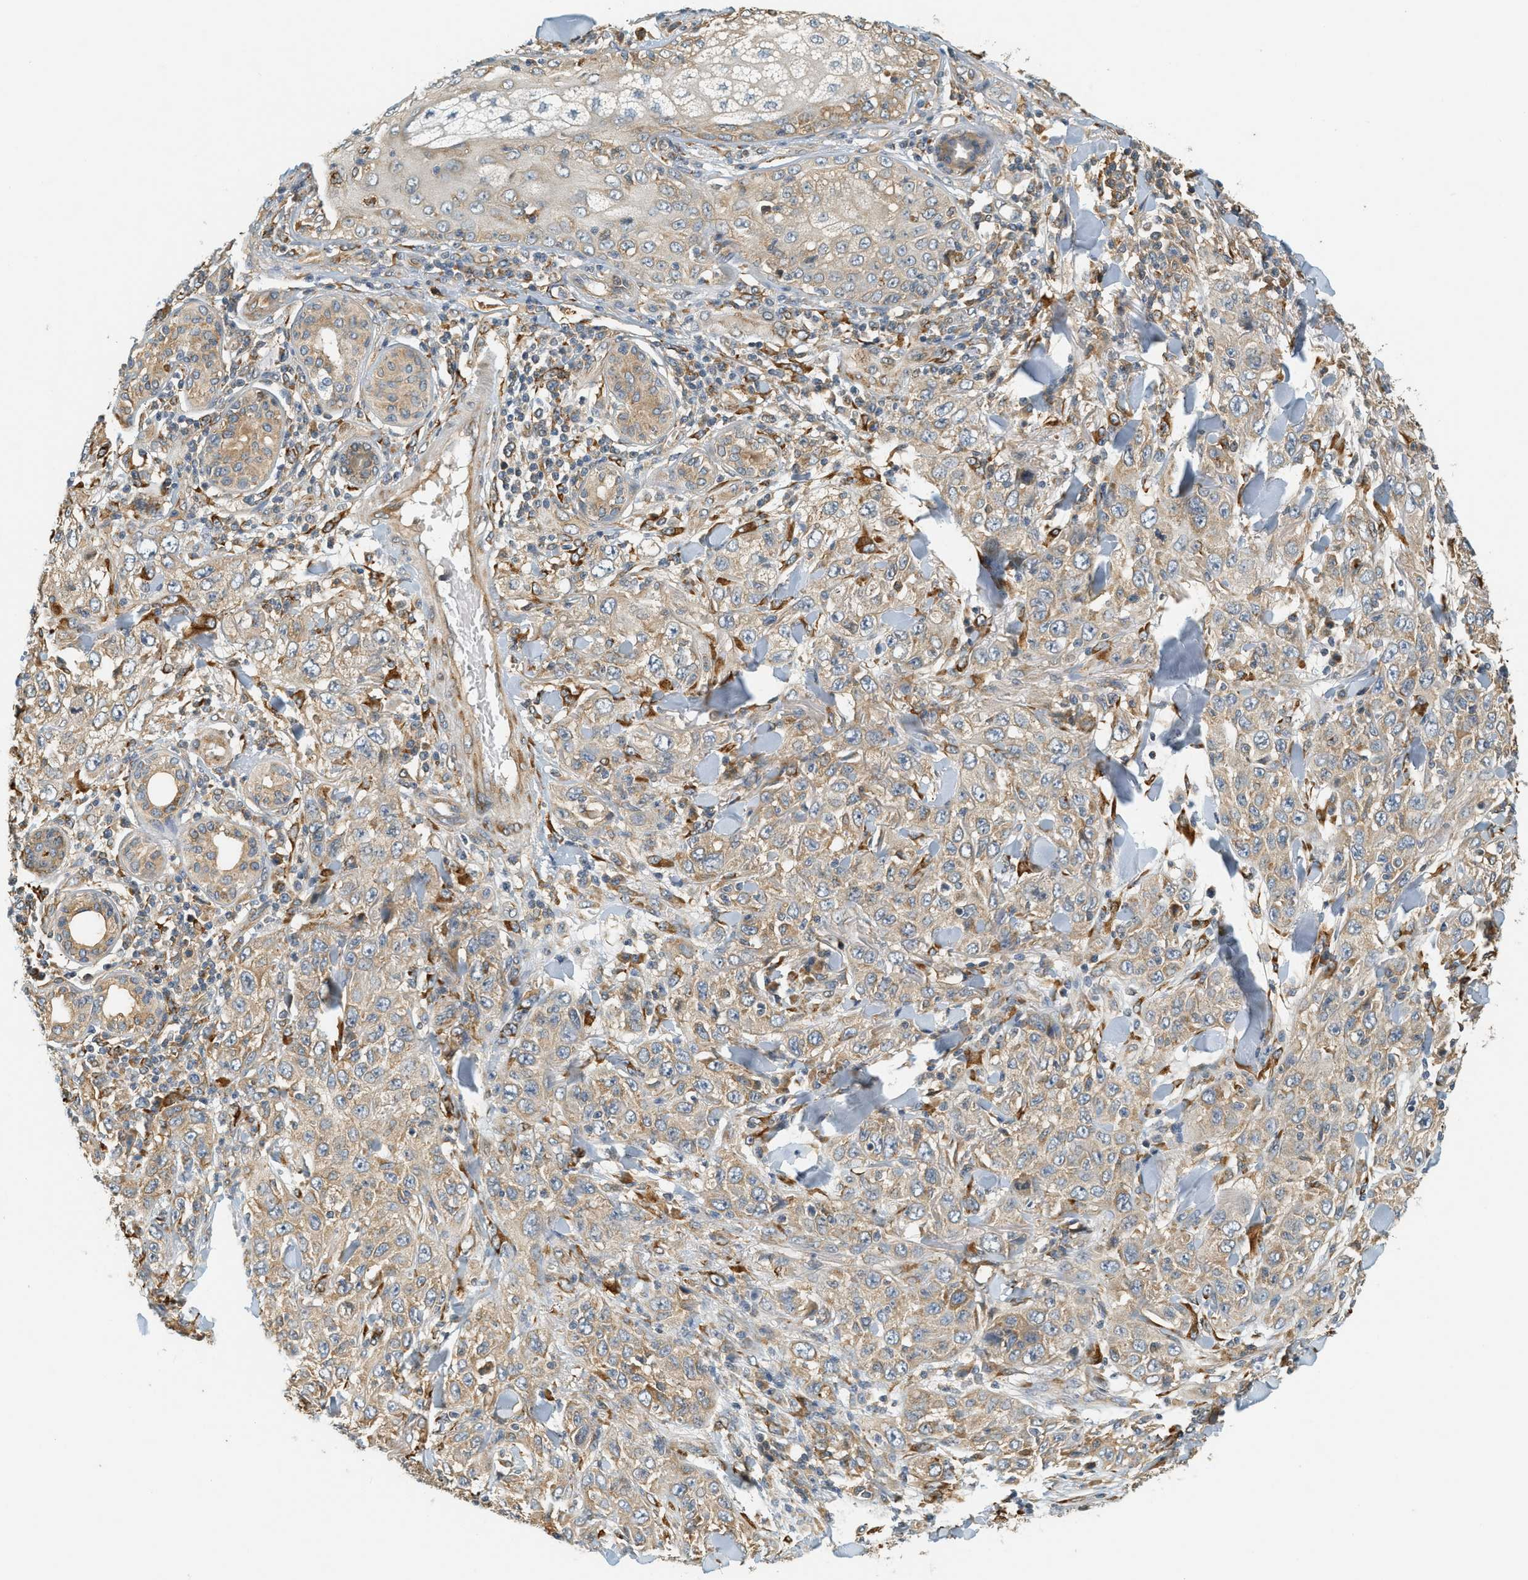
{"staining": {"intensity": "weak", "quantity": "<25%", "location": "cytoplasmic/membranous"}, "tissue": "skin cancer", "cell_type": "Tumor cells", "image_type": "cancer", "snomed": [{"axis": "morphology", "description": "Squamous cell carcinoma, NOS"}, {"axis": "topography", "description": "Skin"}], "caption": "Immunohistochemistry (IHC) of human skin cancer reveals no staining in tumor cells. (Immunohistochemistry, brightfield microscopy, high magnification).", "gene": "PDK1", "patient": {"sex": "female", "age": 88}}